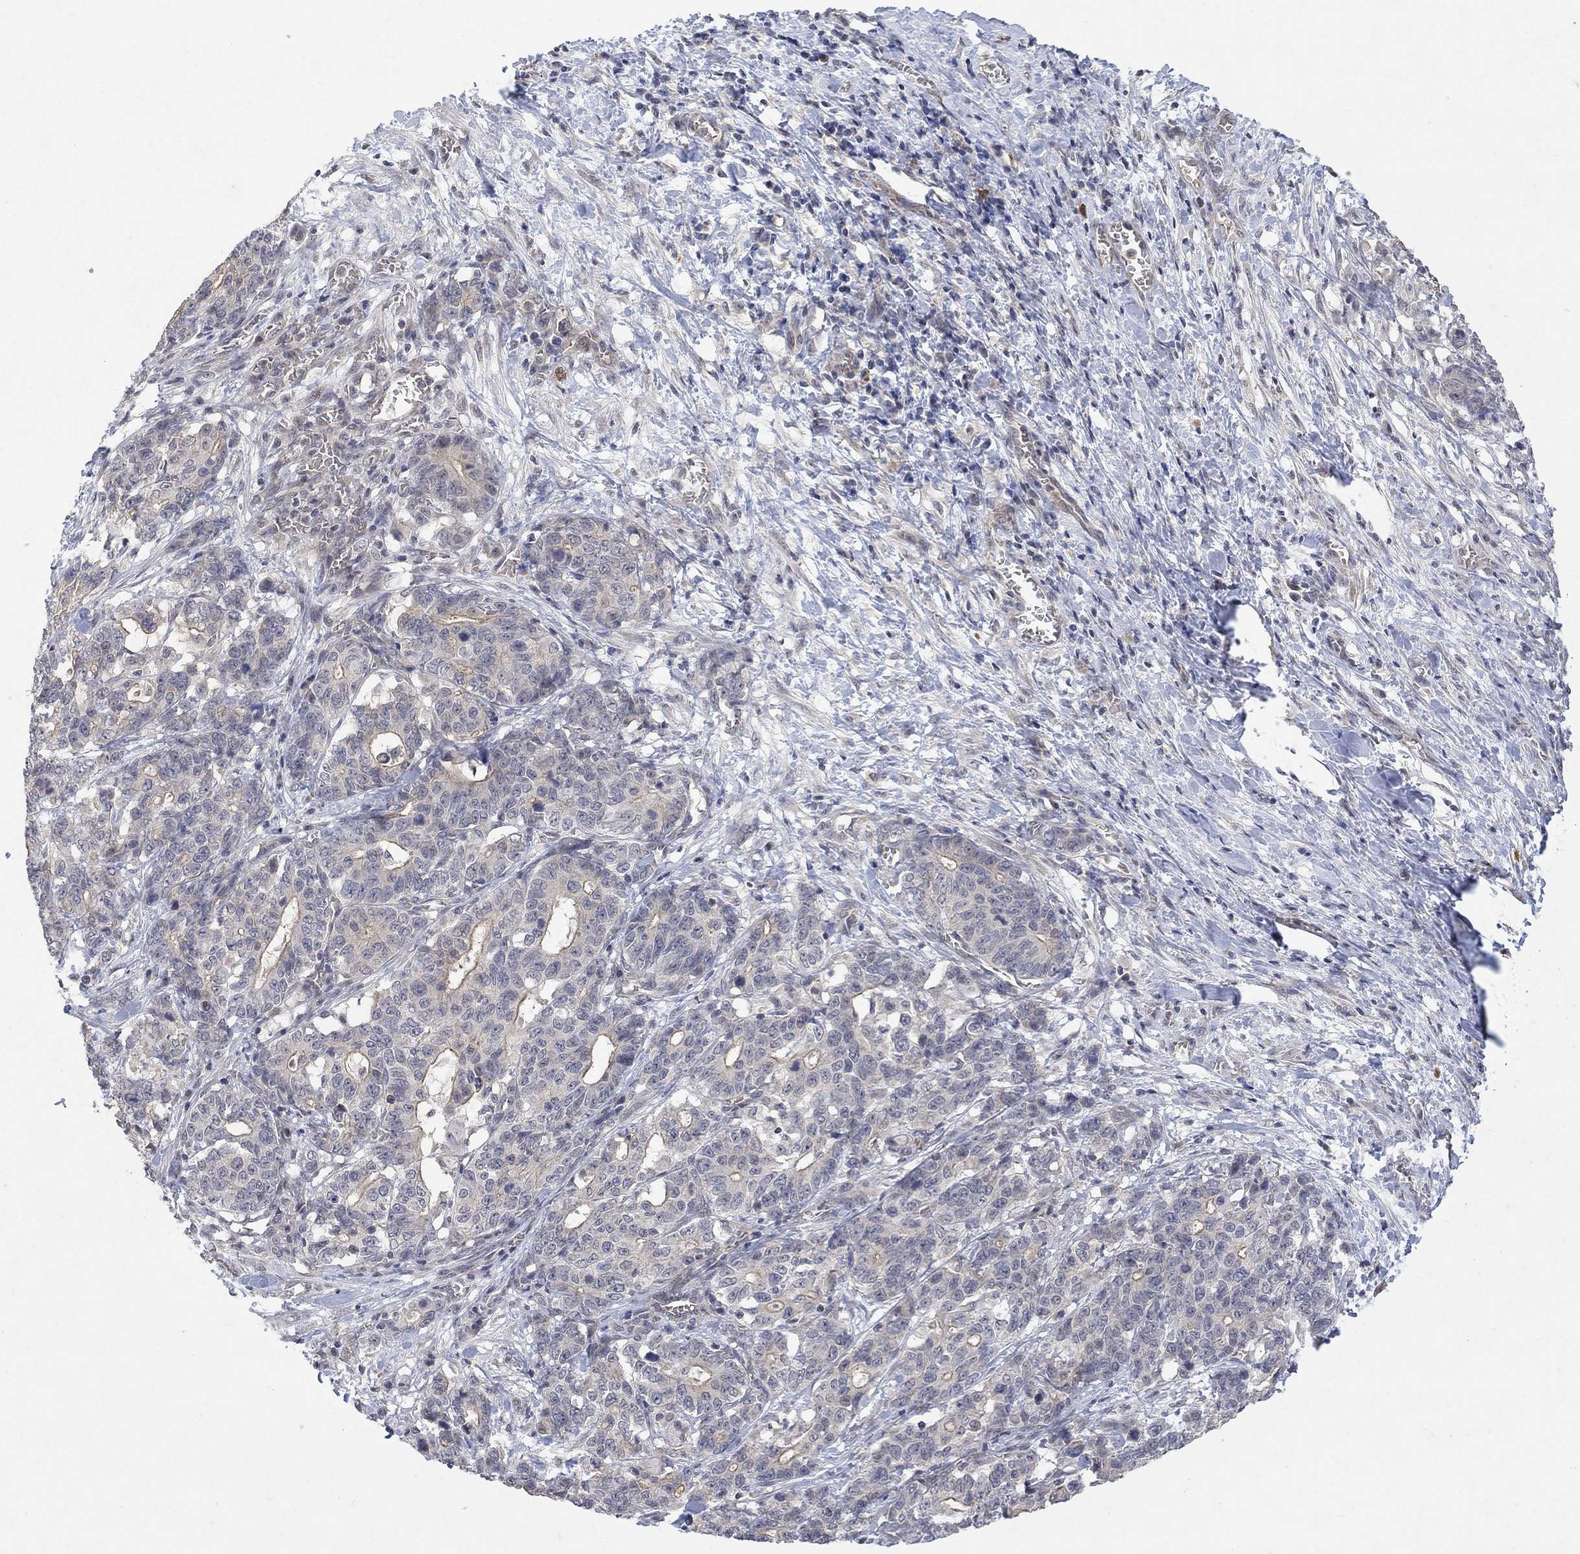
{"staining": {"intensity": "moderate", "quantity": "<25%", "location": "cytoplasmic/membranous"}, "tissue": "stomach cancer", "cell_type": "Tumor cells", "image_type": "cancer", "snomed": [{"axis": "morphology", "description": "Normal tissue, NOS"}, {"axis": "morphology", "description": "Adenocarcinoma, NOS"}, {"axis": "topography", "description": "Stomach"}], "caption": "There is low levels of moderate cytoplasmic/membranous staining in tumor cells of stomach cancer, as demonstrated by immunohistochemical staining (brown color).", "gene": "GRIN2D", "patient": {"sex": "female", "age": 64}}